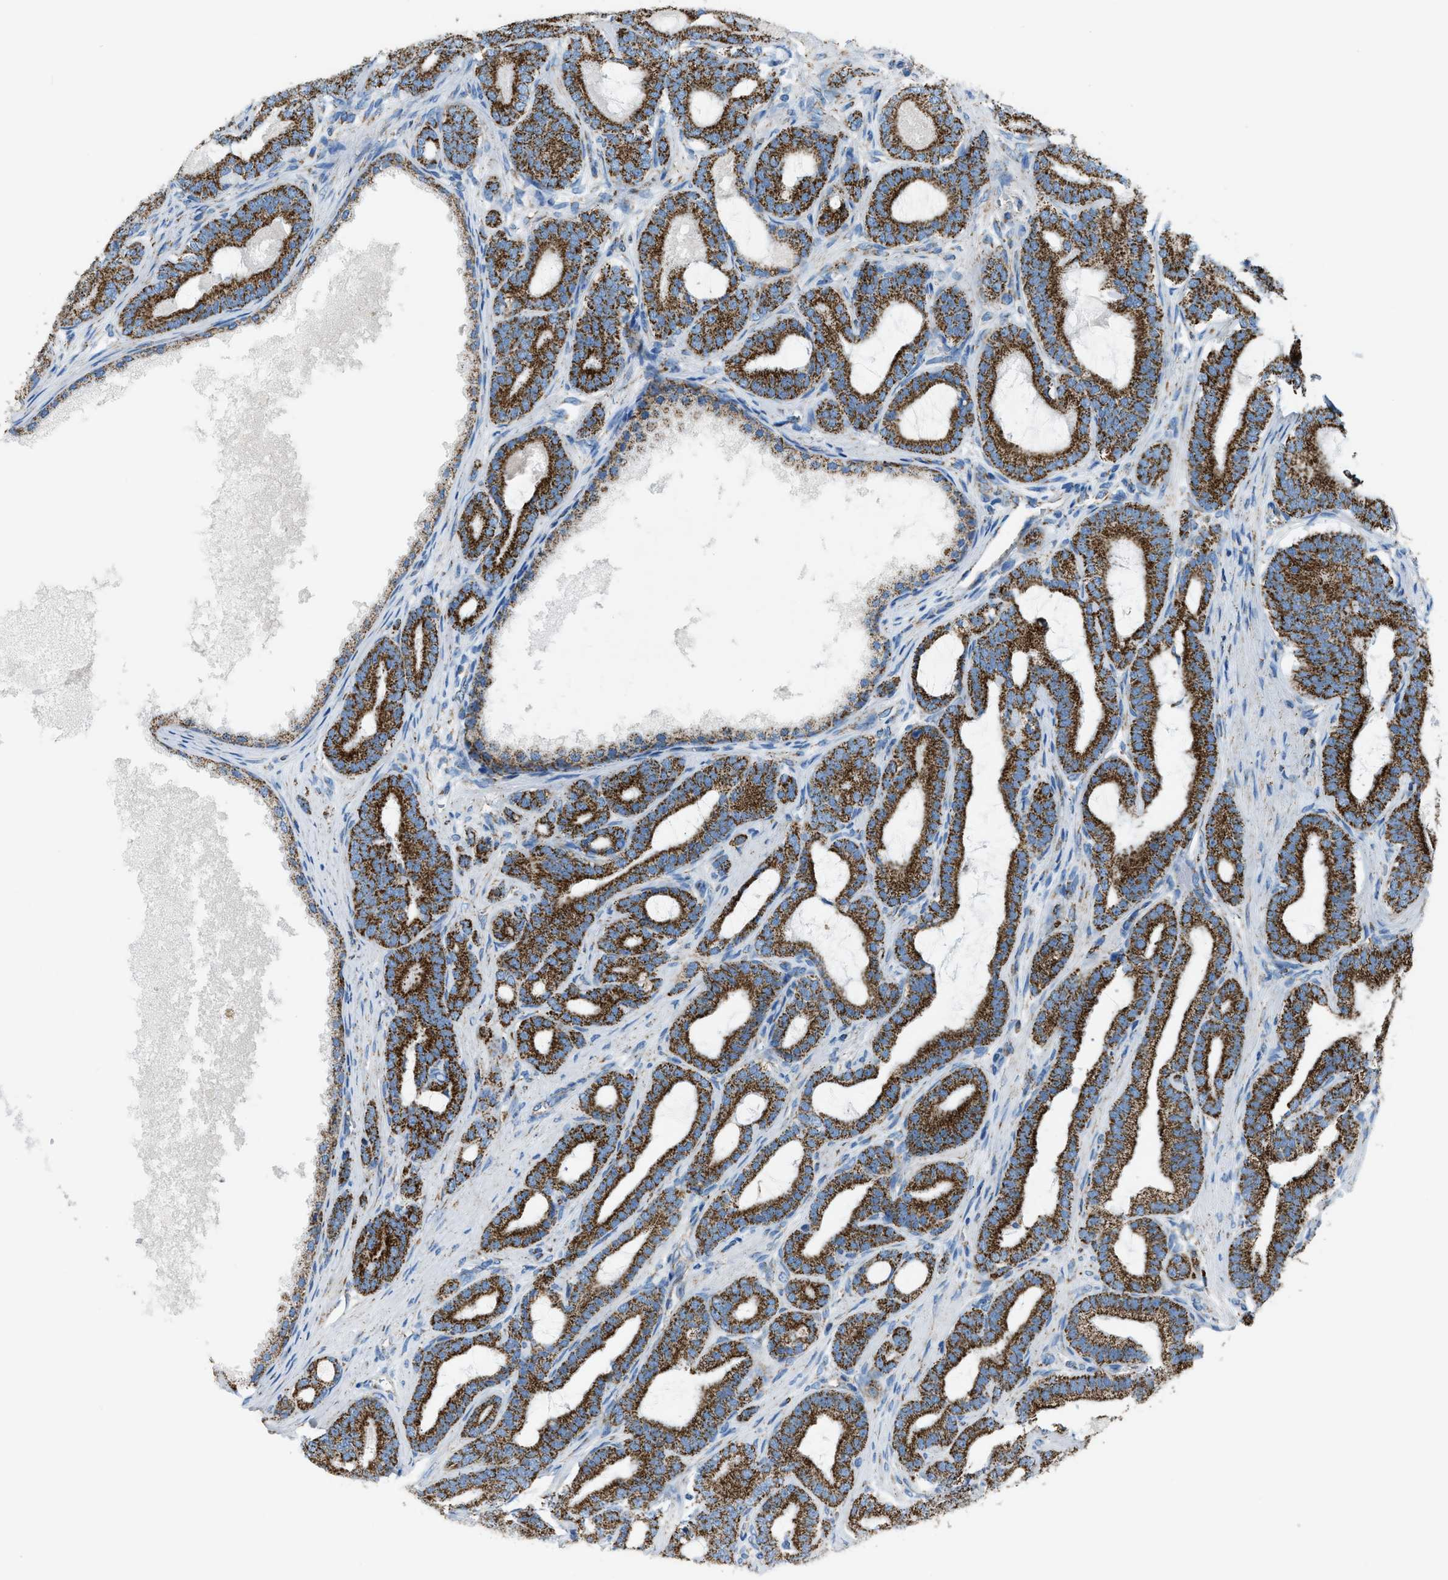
{"staining": {"intensity": "strong", "quantity": ">75%", "location": "cytoplasmic/membranous"}, "tissue": "prostate cancer", "cell_type": "Tumor cells", "image_type": "cancer", "snomed": [{"axis": "morphology", "description": "Adenocarcinoma, High grade"}, {"axis": "topography", "description": "Prostate"}], "caption": "DAB (3,3'-diaminobenzidine) immunohistochemical staining of human adenocarcinoma (high-grade) (prostate) reveals strong cytoplasmic/membranous protein positivity in about >75% of tumor cells. The protein is stained brown, and the nuclei are stained in blue (DAB IHC with brightfield microscopy, high magnification).", "gene": "MDH2", "patient": {"sex": "male", "age": 60}}